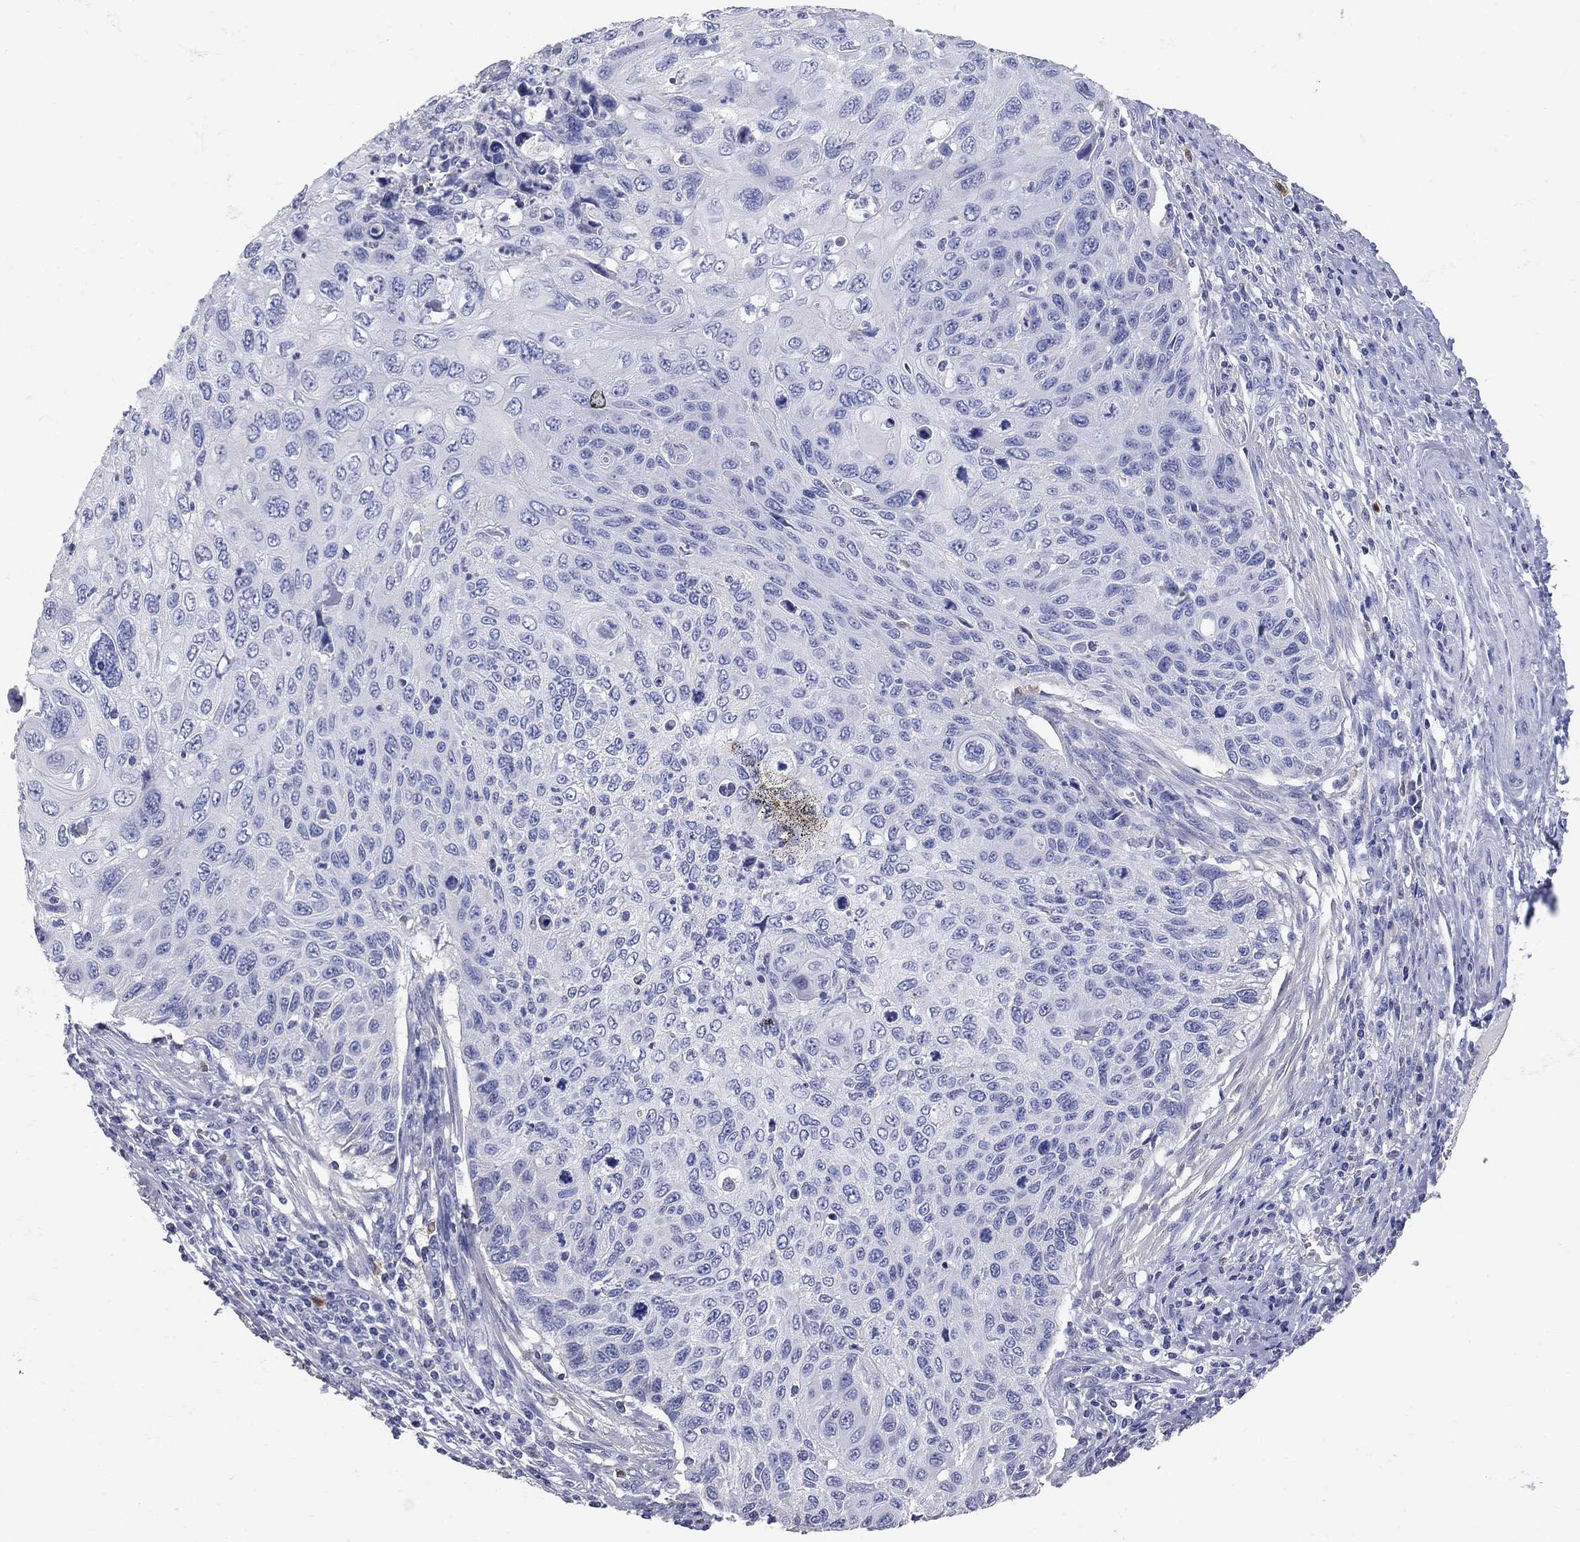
{"staining": {"intensity": "negative", "quantity": "none", "location": "none"}, "tissue": "cervical cancer", "cell_type": "Tumor cells", "image_type": "cancer", "snomed": [{"axis": "morphology", "description": "Squamous cell carcinoma, NOS"}, {"axis": "topography", "description": "Cervix"}], "caption": "Immunohistochemical staining of human squamous cell carcinoma (cervical) exhibits no significant positivity in tumor cells. (DAB immunohistochemistry, high magnification).", "gene": "AOX1", "patient": {"sex": "female", "age": 70}}